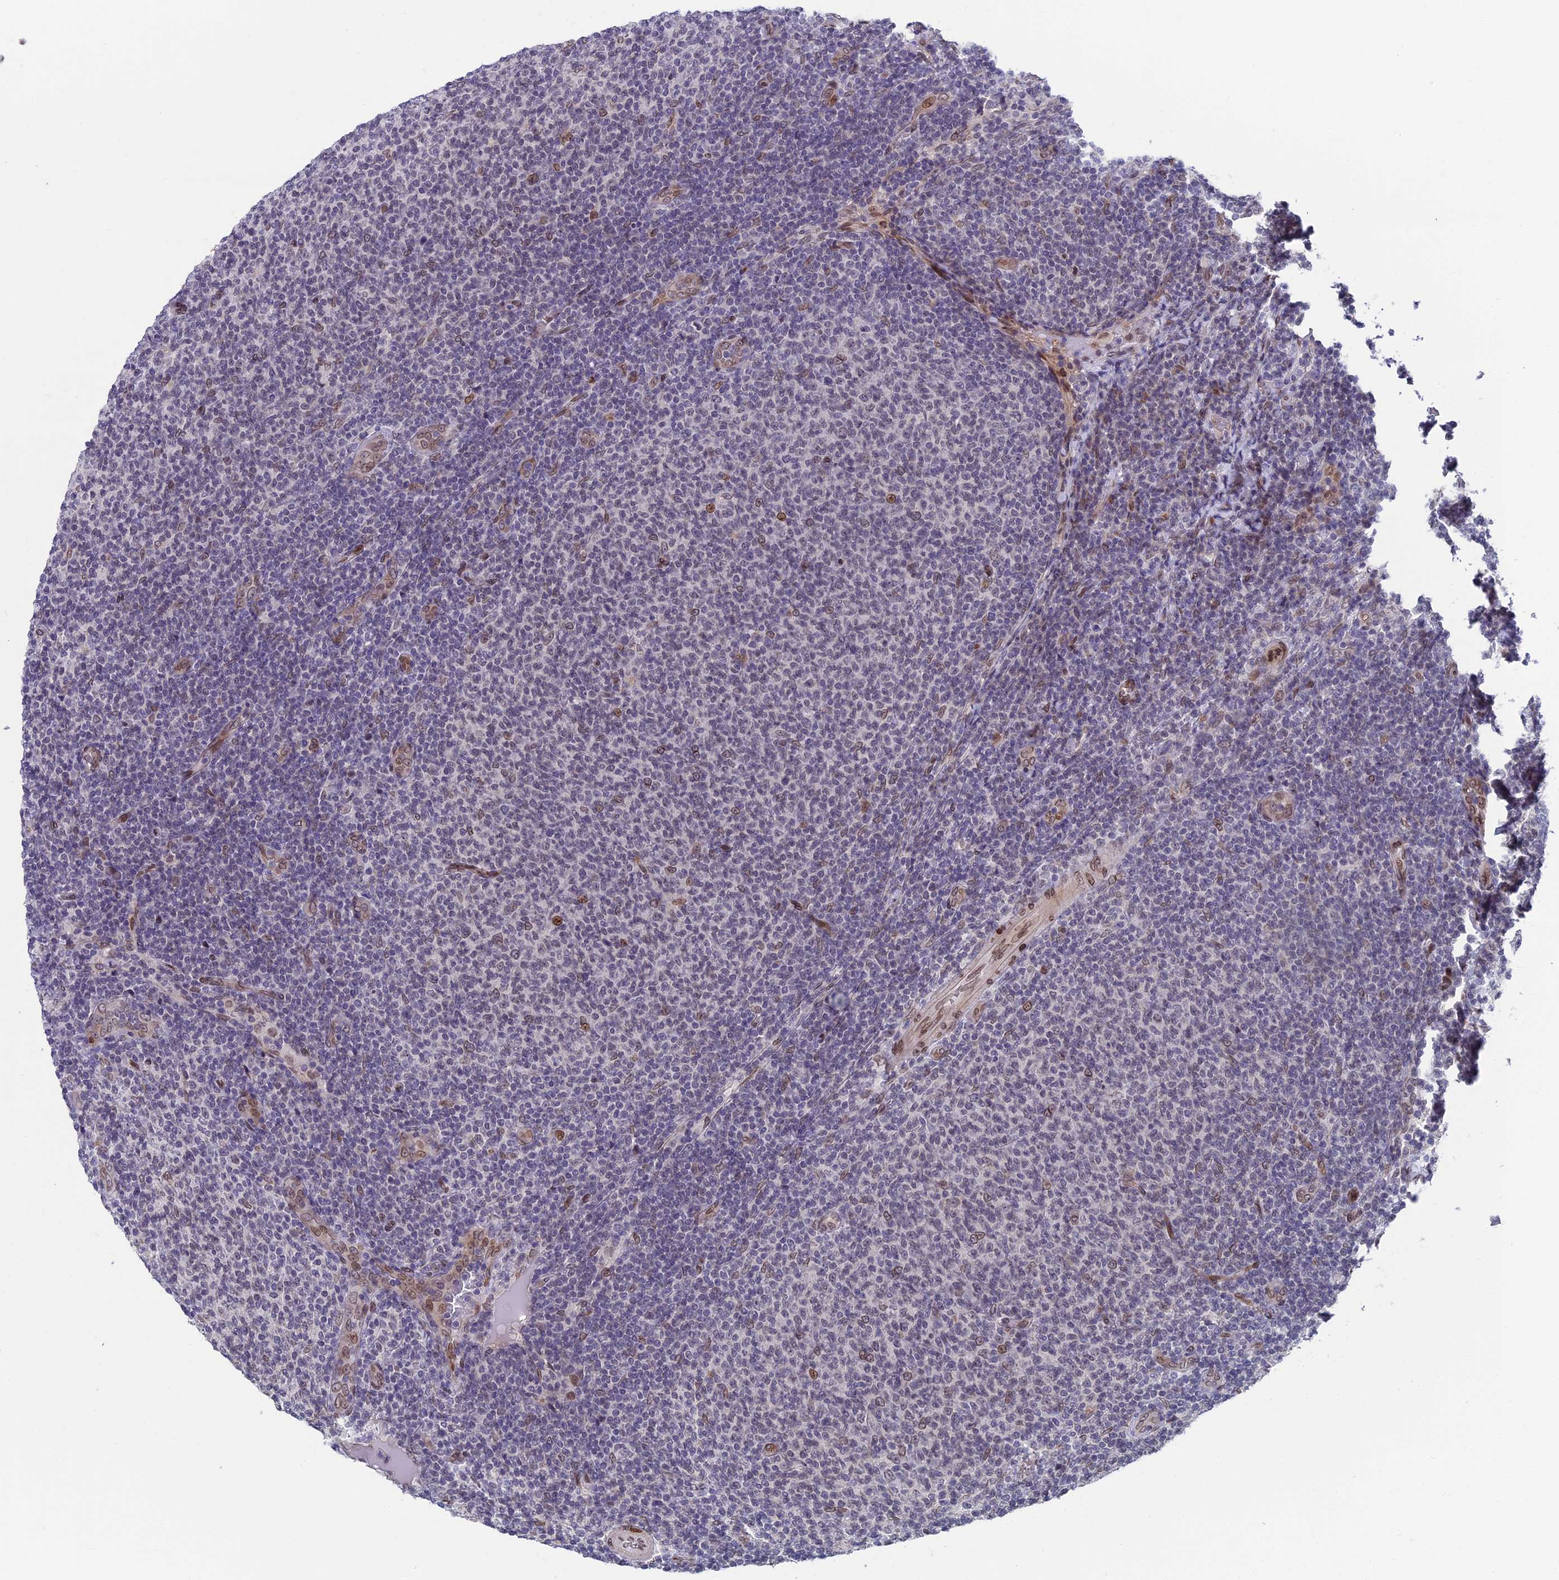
{"staining": {"intensity": "weak", "quantity": "<25%", "location": "nuclear"}, "tissue": "lymphoma", "cell_type": "Tumor cells", "image_type": "cancer", "snomed": [{"axis": "morphology", "description": "Malignant lymphoma, non-Hodgkin's type, Low grade"}, {"axis": "topography", "description": "Lymph node"}], "caption": "DAB (3,3'-diaminobenzidine) immunohistochemical staining of human low-grade malignant lymphoma, non-Hodgkin's type displays no significant positivity in tumor cells. (Immunohistochemistry, brightfield microscopy, high magnification).", "gene": "GPSM1", "patient": {"sex": "male", "age": 66}}